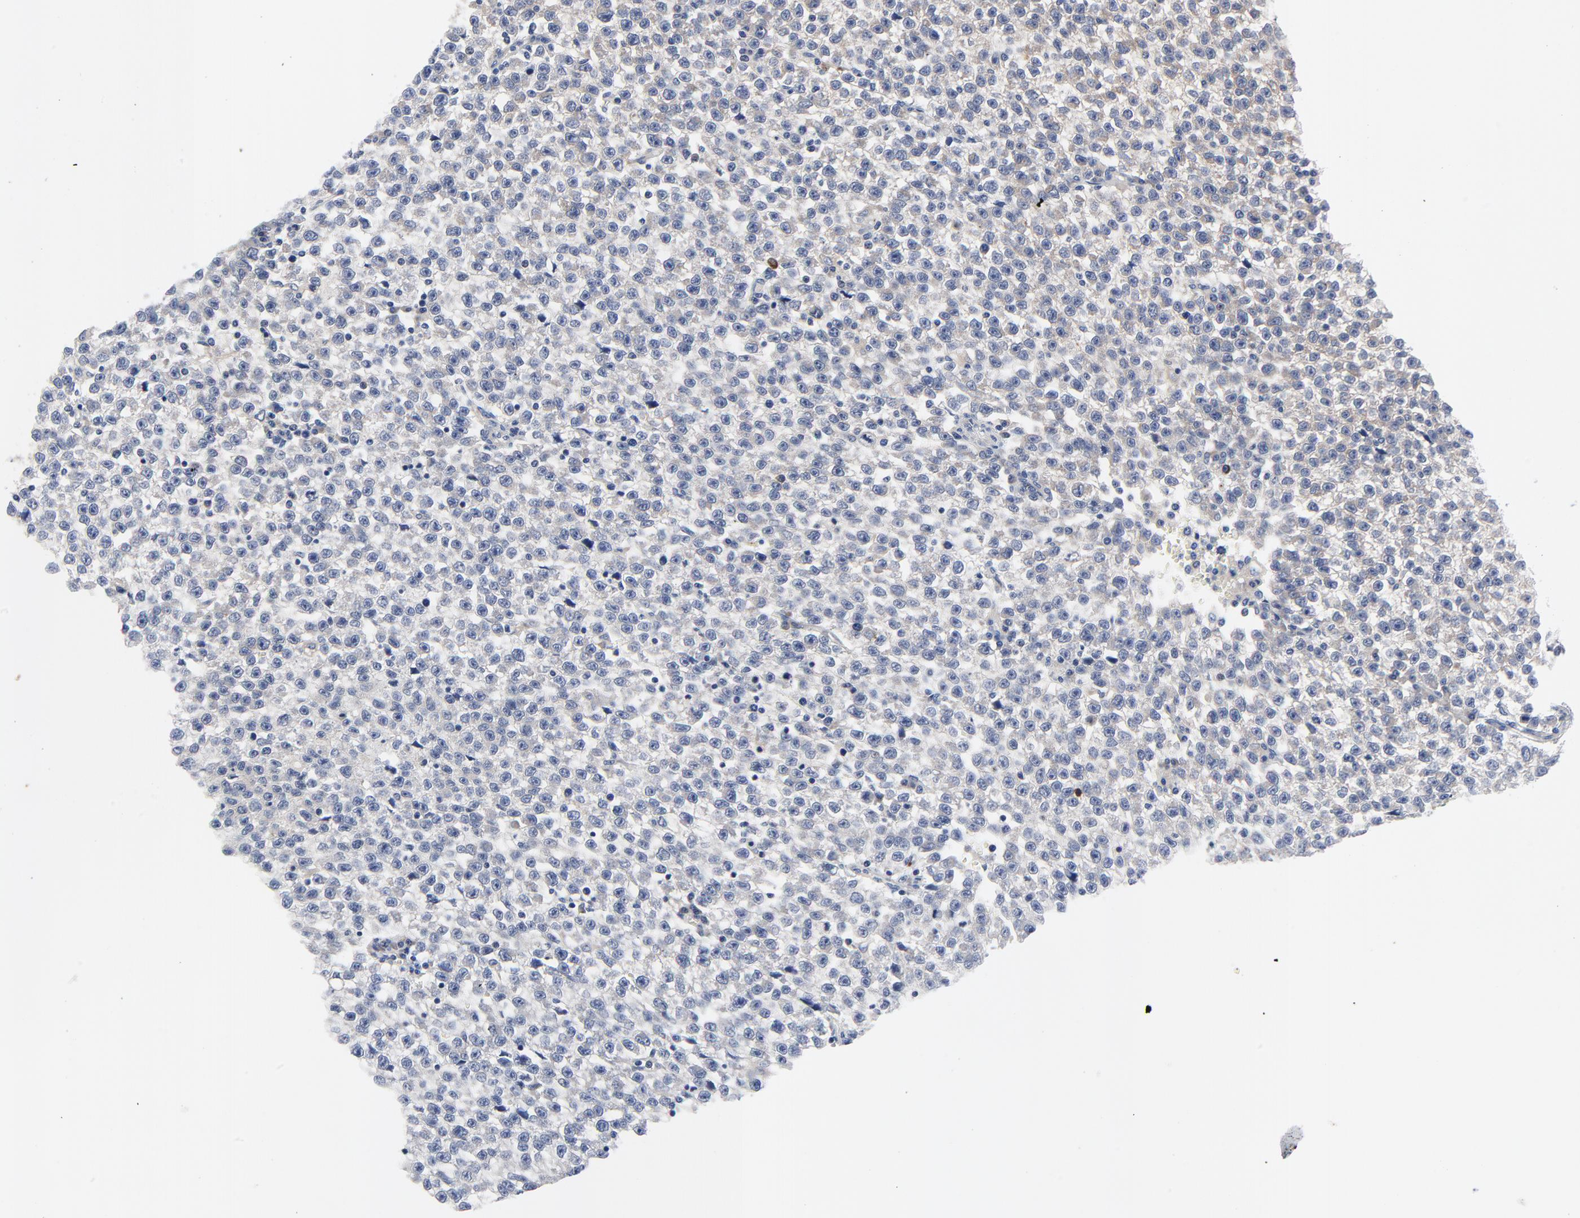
{"staining": {"intensity": "moderate", "quantity": "25%-75%", "location": "cytoplasmic/membranous"}, "tissue": "testis cancer", "cell_type": "Tumor cells", "image_type": "cancer", "snomed": [{"axis": "morphology", "description": "Seminoma, NOS"}, {"axis": "topography", "description": "Testis"}], "caption": "DAB immunohistochemical staining of testis seminoma demonstrates moderate cytoplasmic/membranous protein positivity in approximately 25%-75% of tumor cells.", "gene": "VAV2", "patient": {"sex": "male", "age": 35}}